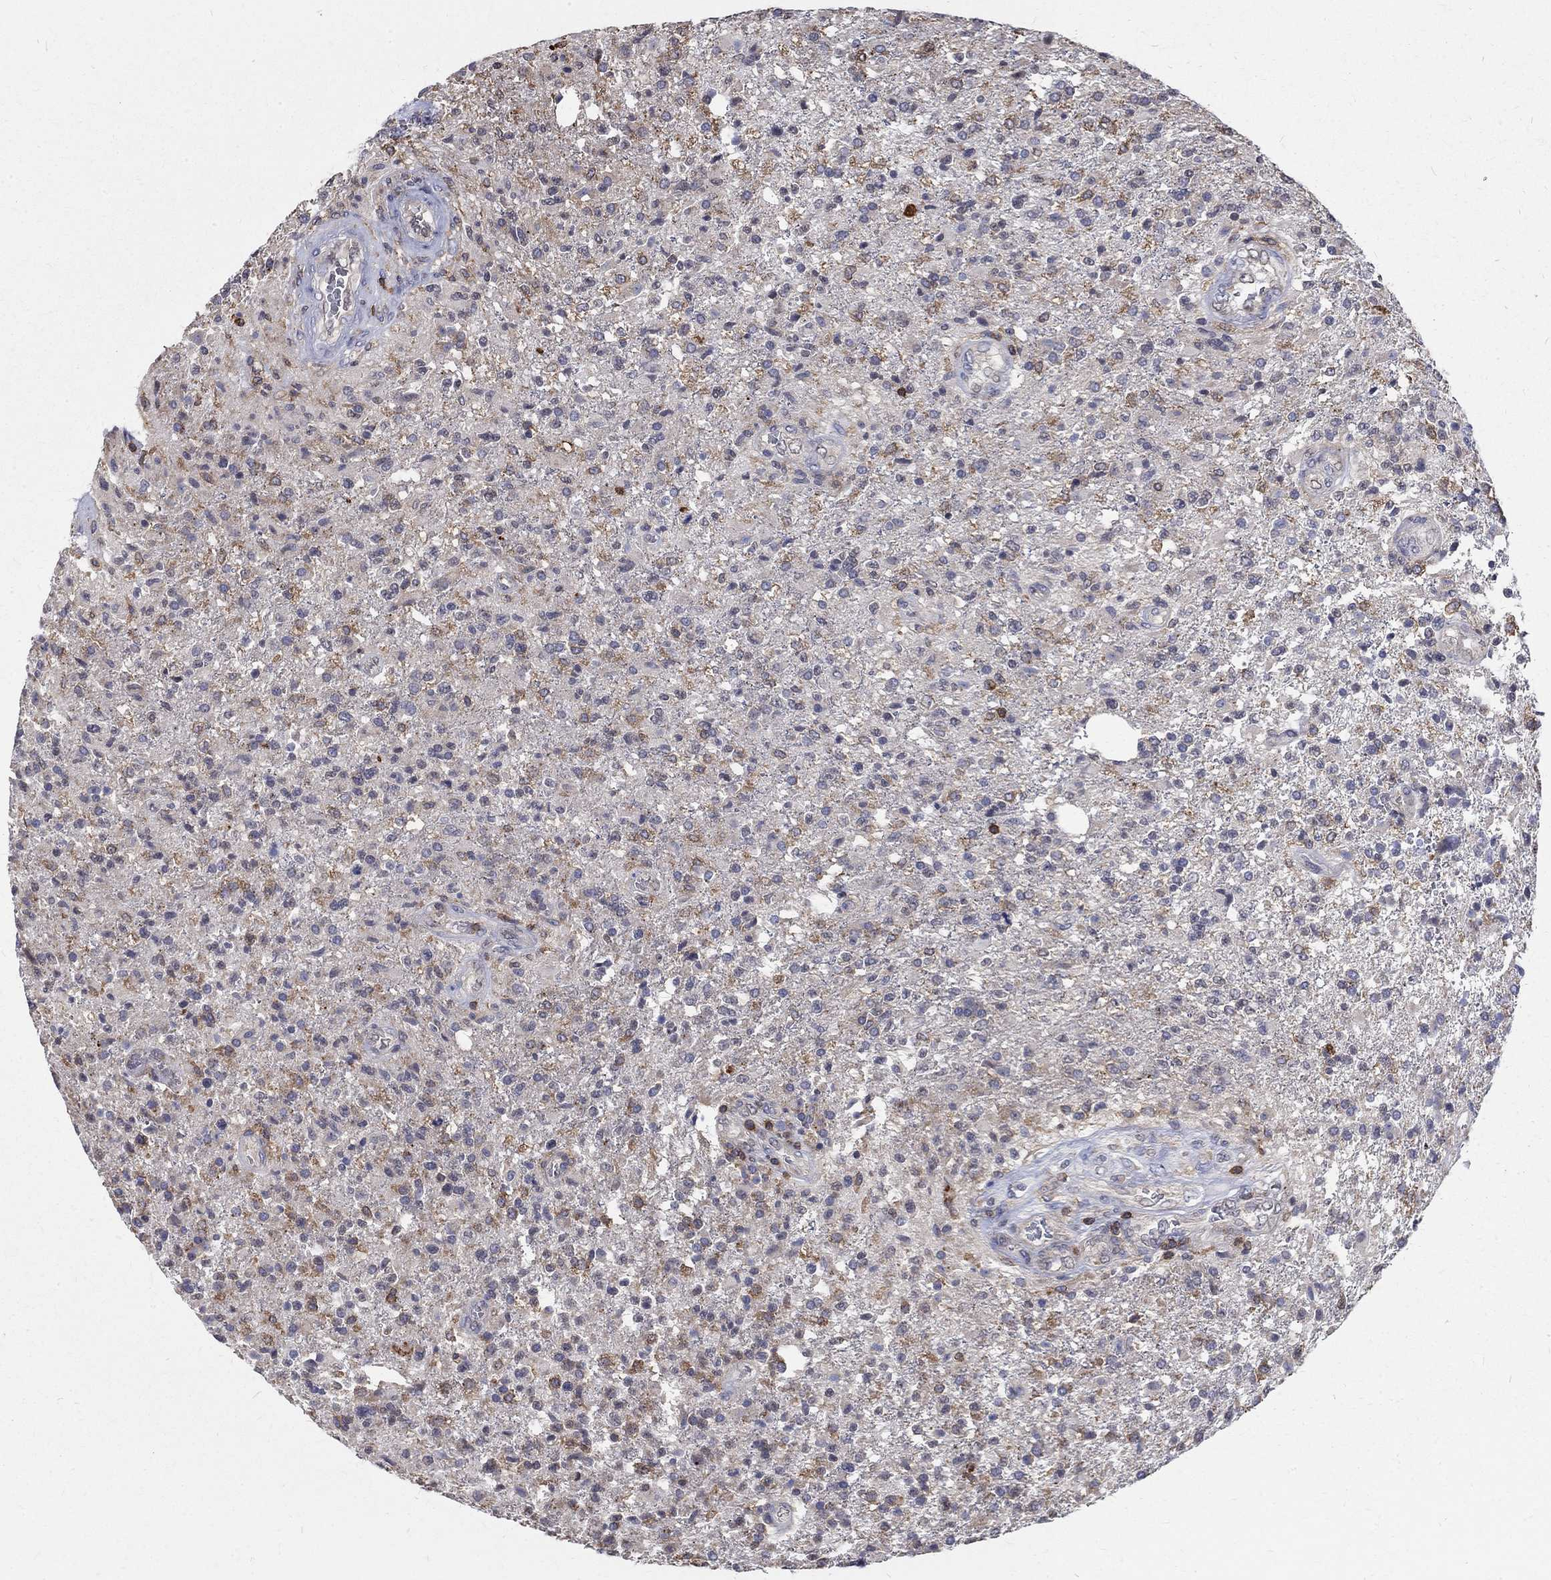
{"staining": {"intensity": "moderate", "quantity": "25%-75%", "location": "cytoplasmic/membranous"}, "tissue": "glioma", "cell_type": "Tumor cells", "image_type": "cancer", "snomed": [{"axis": "morphology", "description": "Glioma, malignant, High grade"}, {"axis": "topography", "description": "Brain"}], "caption": "IHC image of neoplastic tissue: human glioma stained using IHC displays medium levels of moderate protein expression localized specifically in the cytoplasmic/membranous of tumor cells, appearing as a cytoplasmic/membranous brown color.", "gene": "AGAP2", "patient": {"sex": "male", "age": 56}}